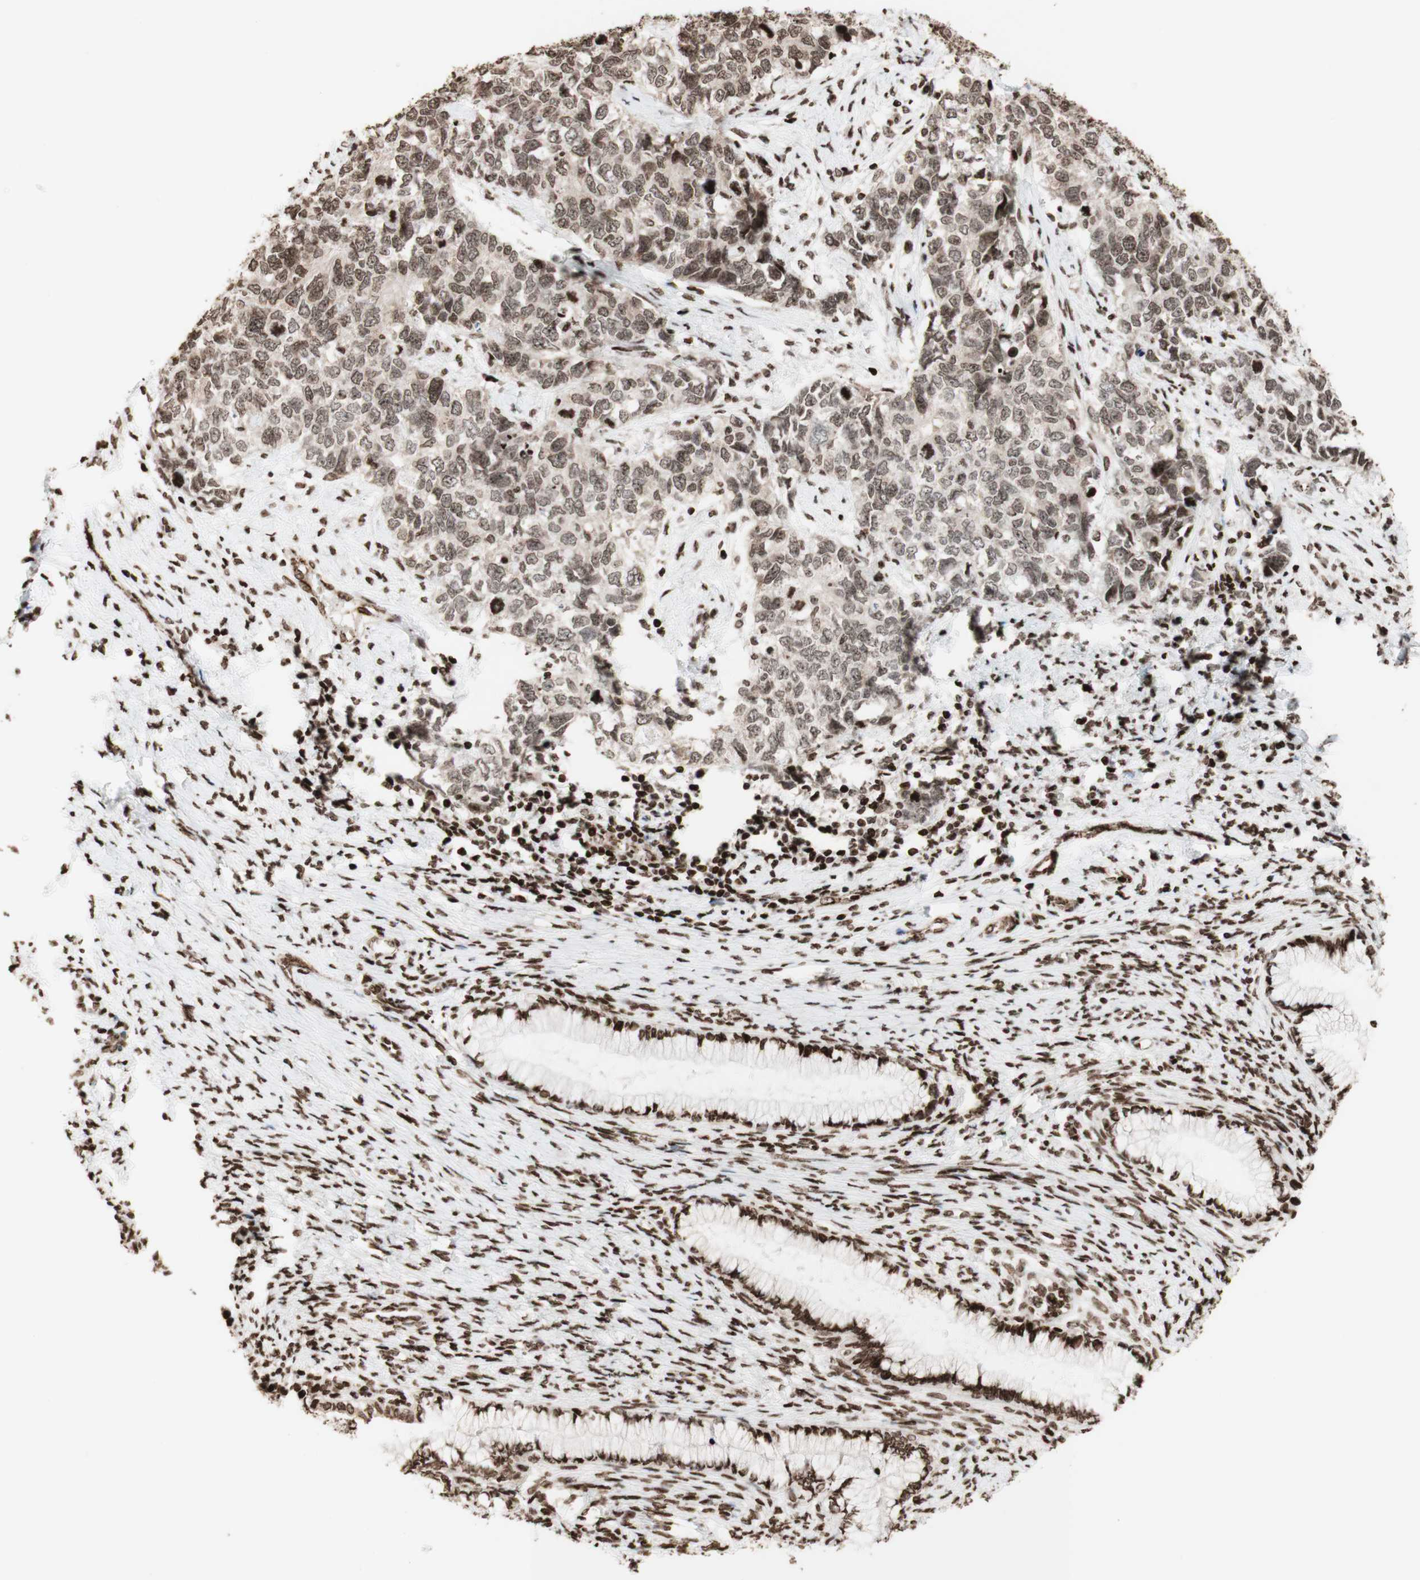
{"staining": {"intensity": "moderate", "quantity": "25%-75%", "location": "nuclear"}, "tissue": "cervical cancer", "cell_type": "Tumor cells", "image_type": "cancer", "snomed": [{"axis": "morphology", "description": "Squamous cell carcinoma, NOS"}, {"axis": "topography", "description": "Cervix"}], "caption": "Immunohistochemical staining of cervical squamous cell carcinoma reveals moderate nuclear protein expression in approximately 25%-75% of tumor cells. (brown staining indicates protein expression, while blue staining denotes nuclei).", "gene": "NCAPD2", "patient": {"sex": "female", "age": 63}}